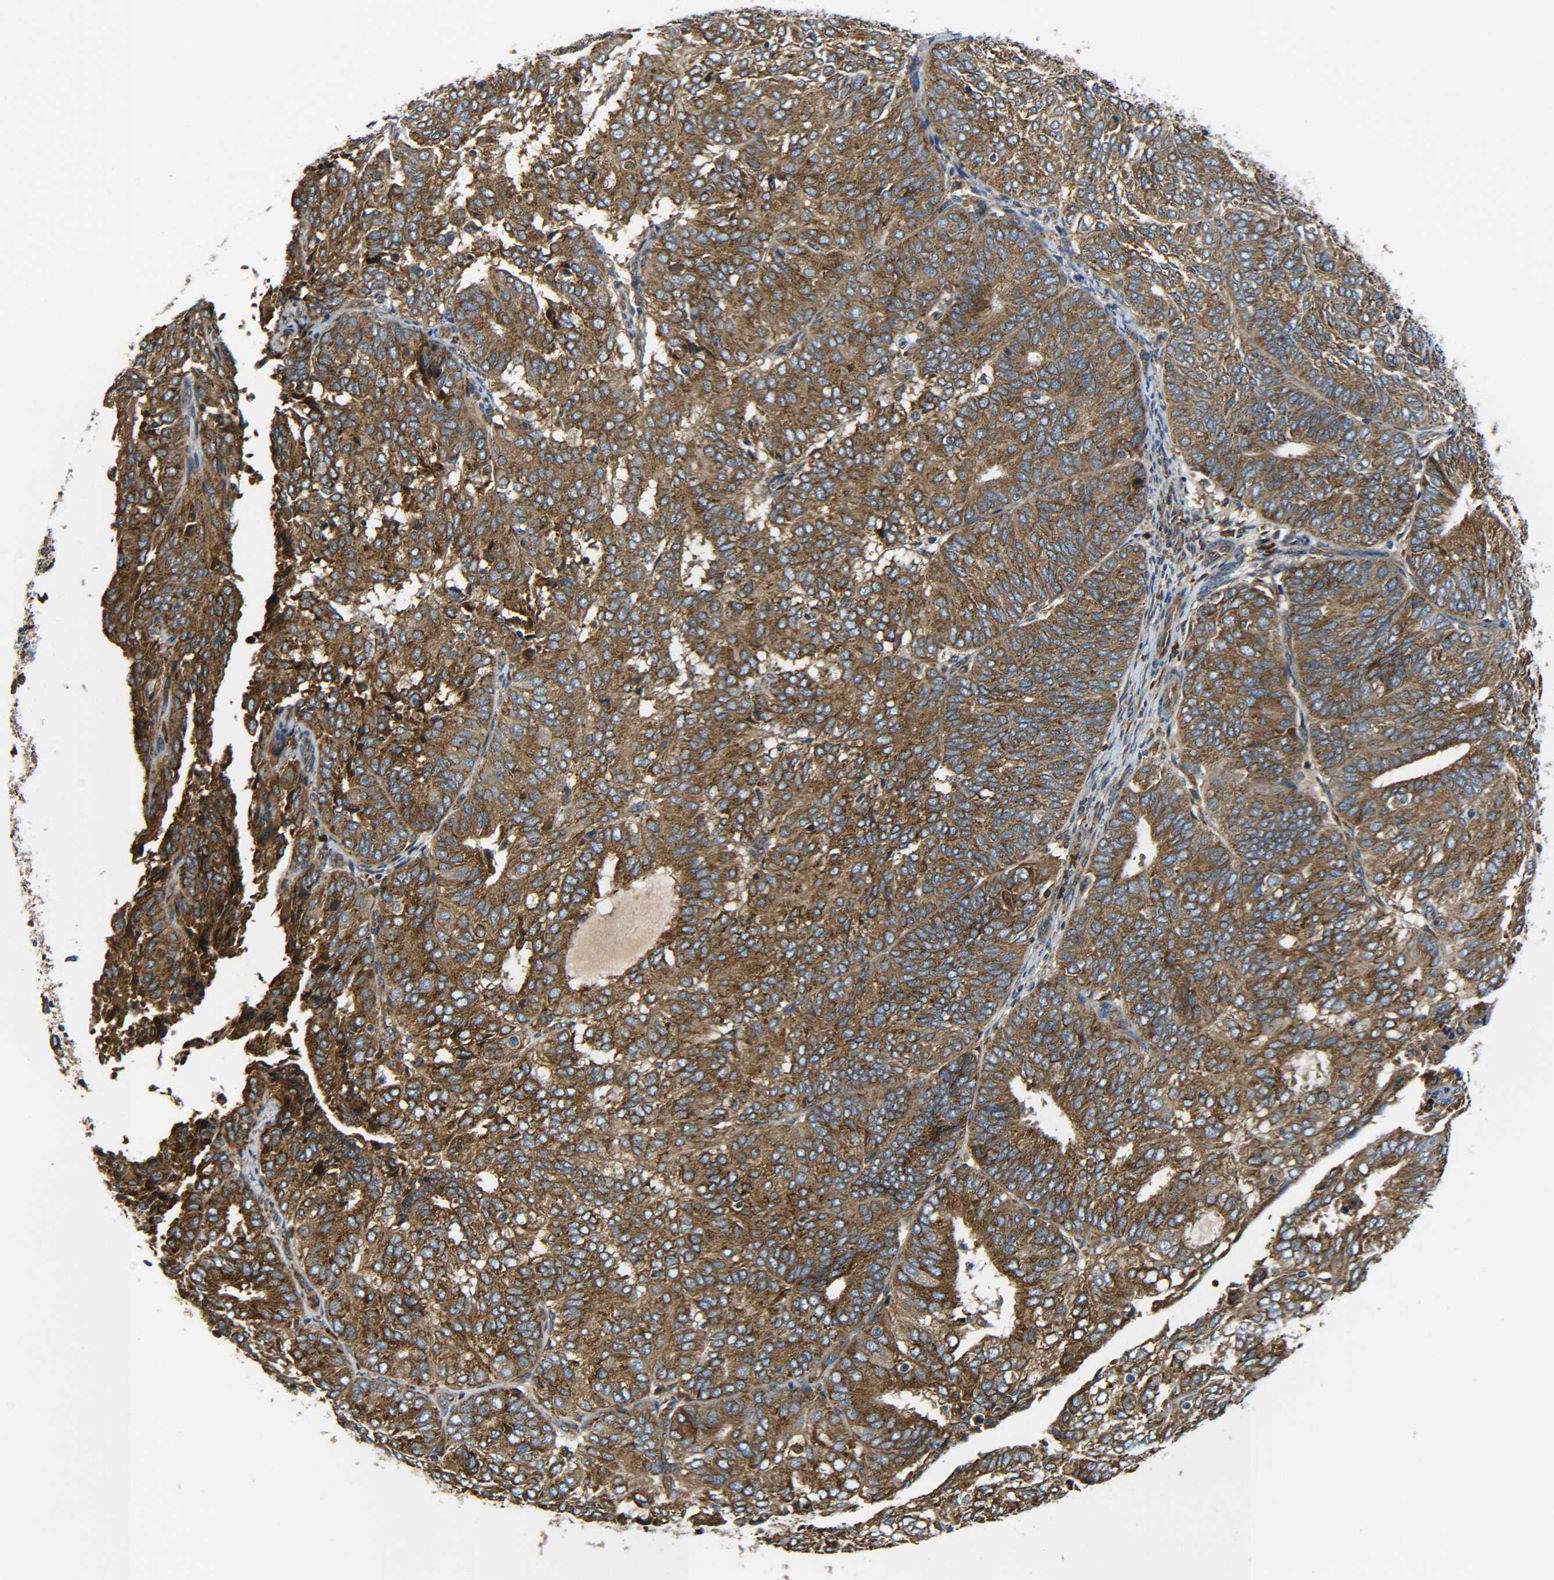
{"staining": {"intensity": "strong", "quantity": ">75%", "location": "cytoplasmic/membranous"}, "tissue": "endometrial cancer", "cell_type": "Tumor cells", "image_type": "cancer", "snomed": [{"axis": "morphology", "description": "Adenocarcinoma, NOS"}, {"axis": "topography", "description": "Uterus"}], "caption": "DAB (3,3'-diaminobenzidine) immunohistochemical staining of endometrial cancer (adenocarcinoma) displays strong cytoplasmic/membranous protein positivity in about >75% of tumor cells.", "gene": "PREB", "patient": {"sex": "female", "age": 60}}